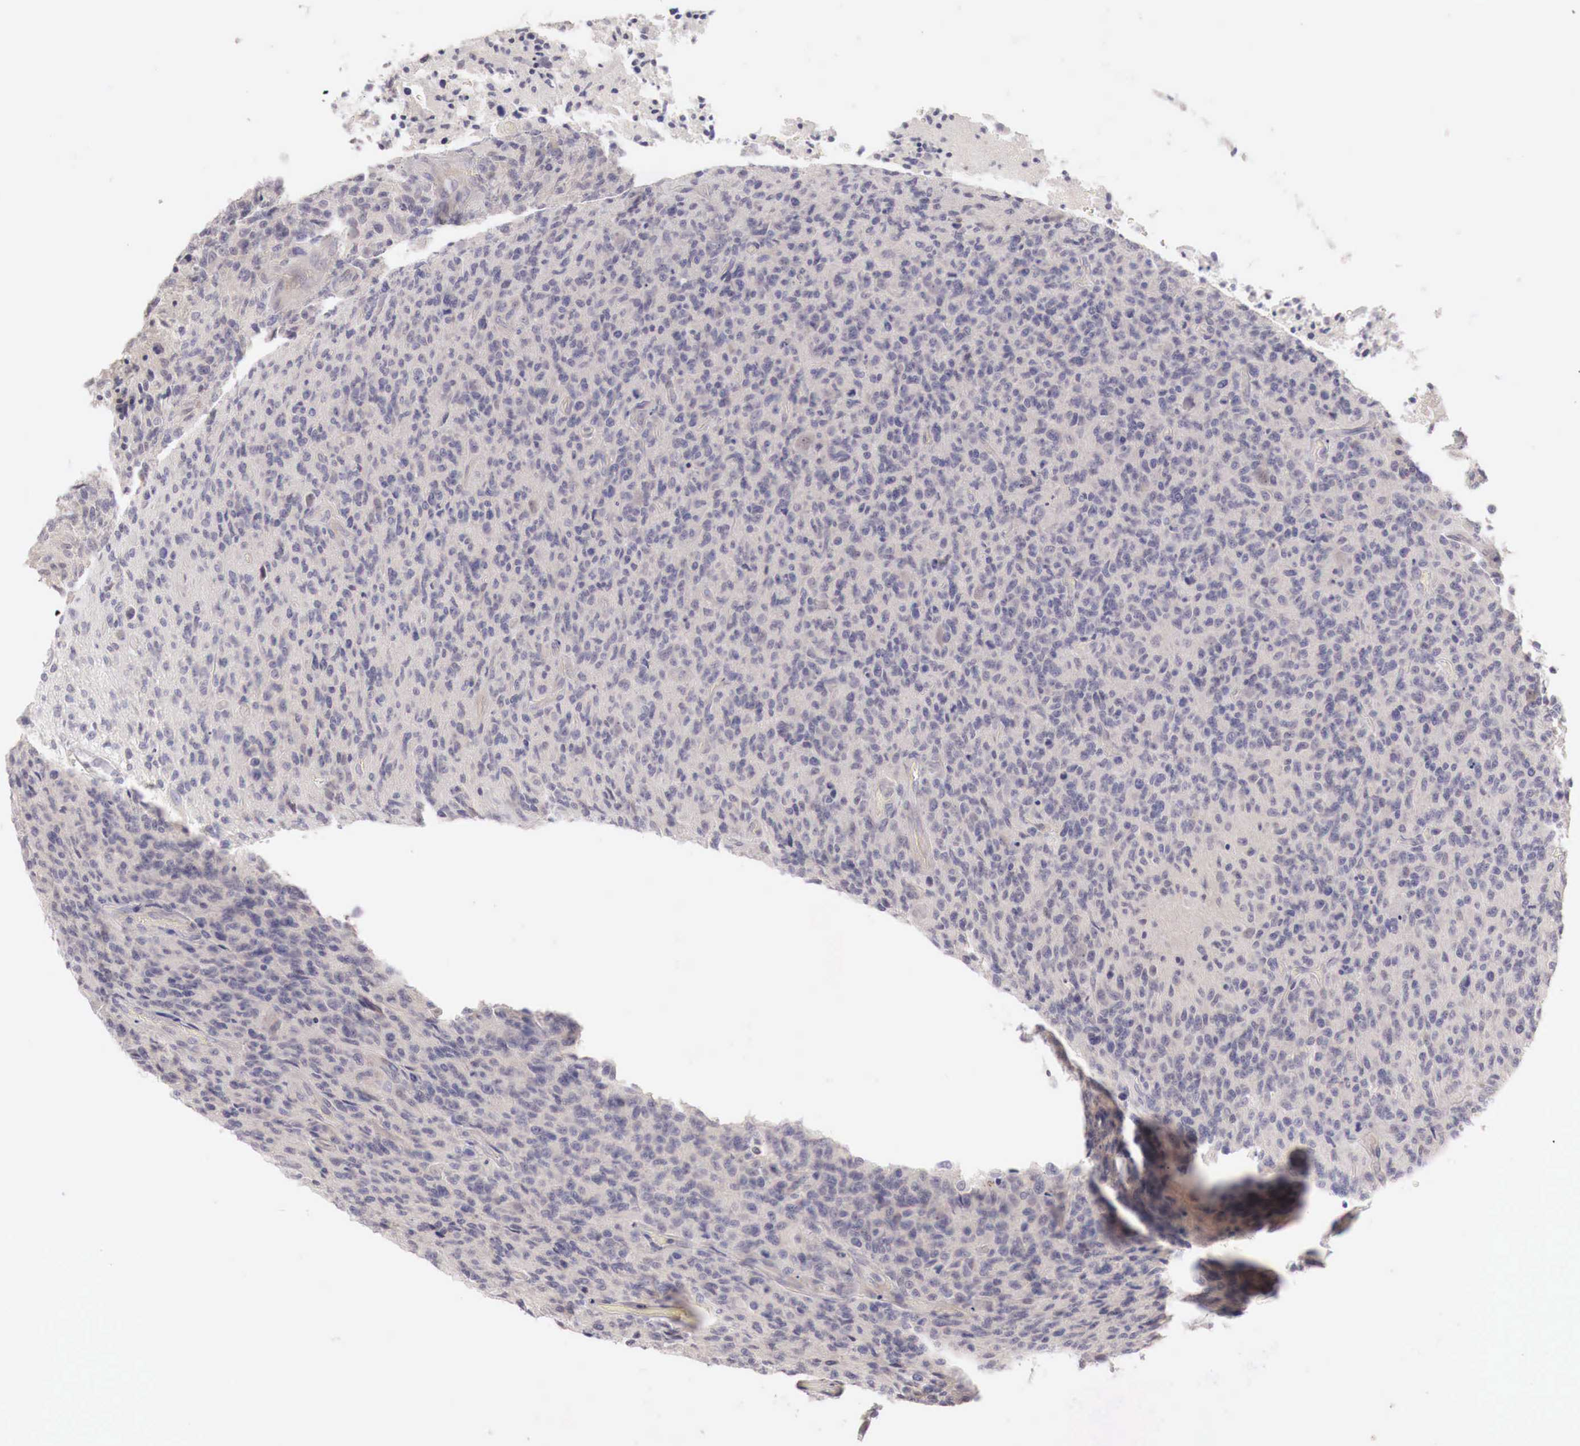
{"staining": {"intensity": "negative", "quantity": "none", "location": "none"}, "tissue": "glioma", "cell_type": "Tumor cells", "image_type": "cancer", "snomed": [{"axis": "morphology", "description": "Glioma, malignant, High grade"}, {"axis": "topography", "description": "Brain"}], "caption": "This is a histopathology image of IHC staining of malignant glioma (high-grade), which shows no staining in tumor cells.", "gene": "GATA1", "patient": {"sex": "male", "age": 36}}